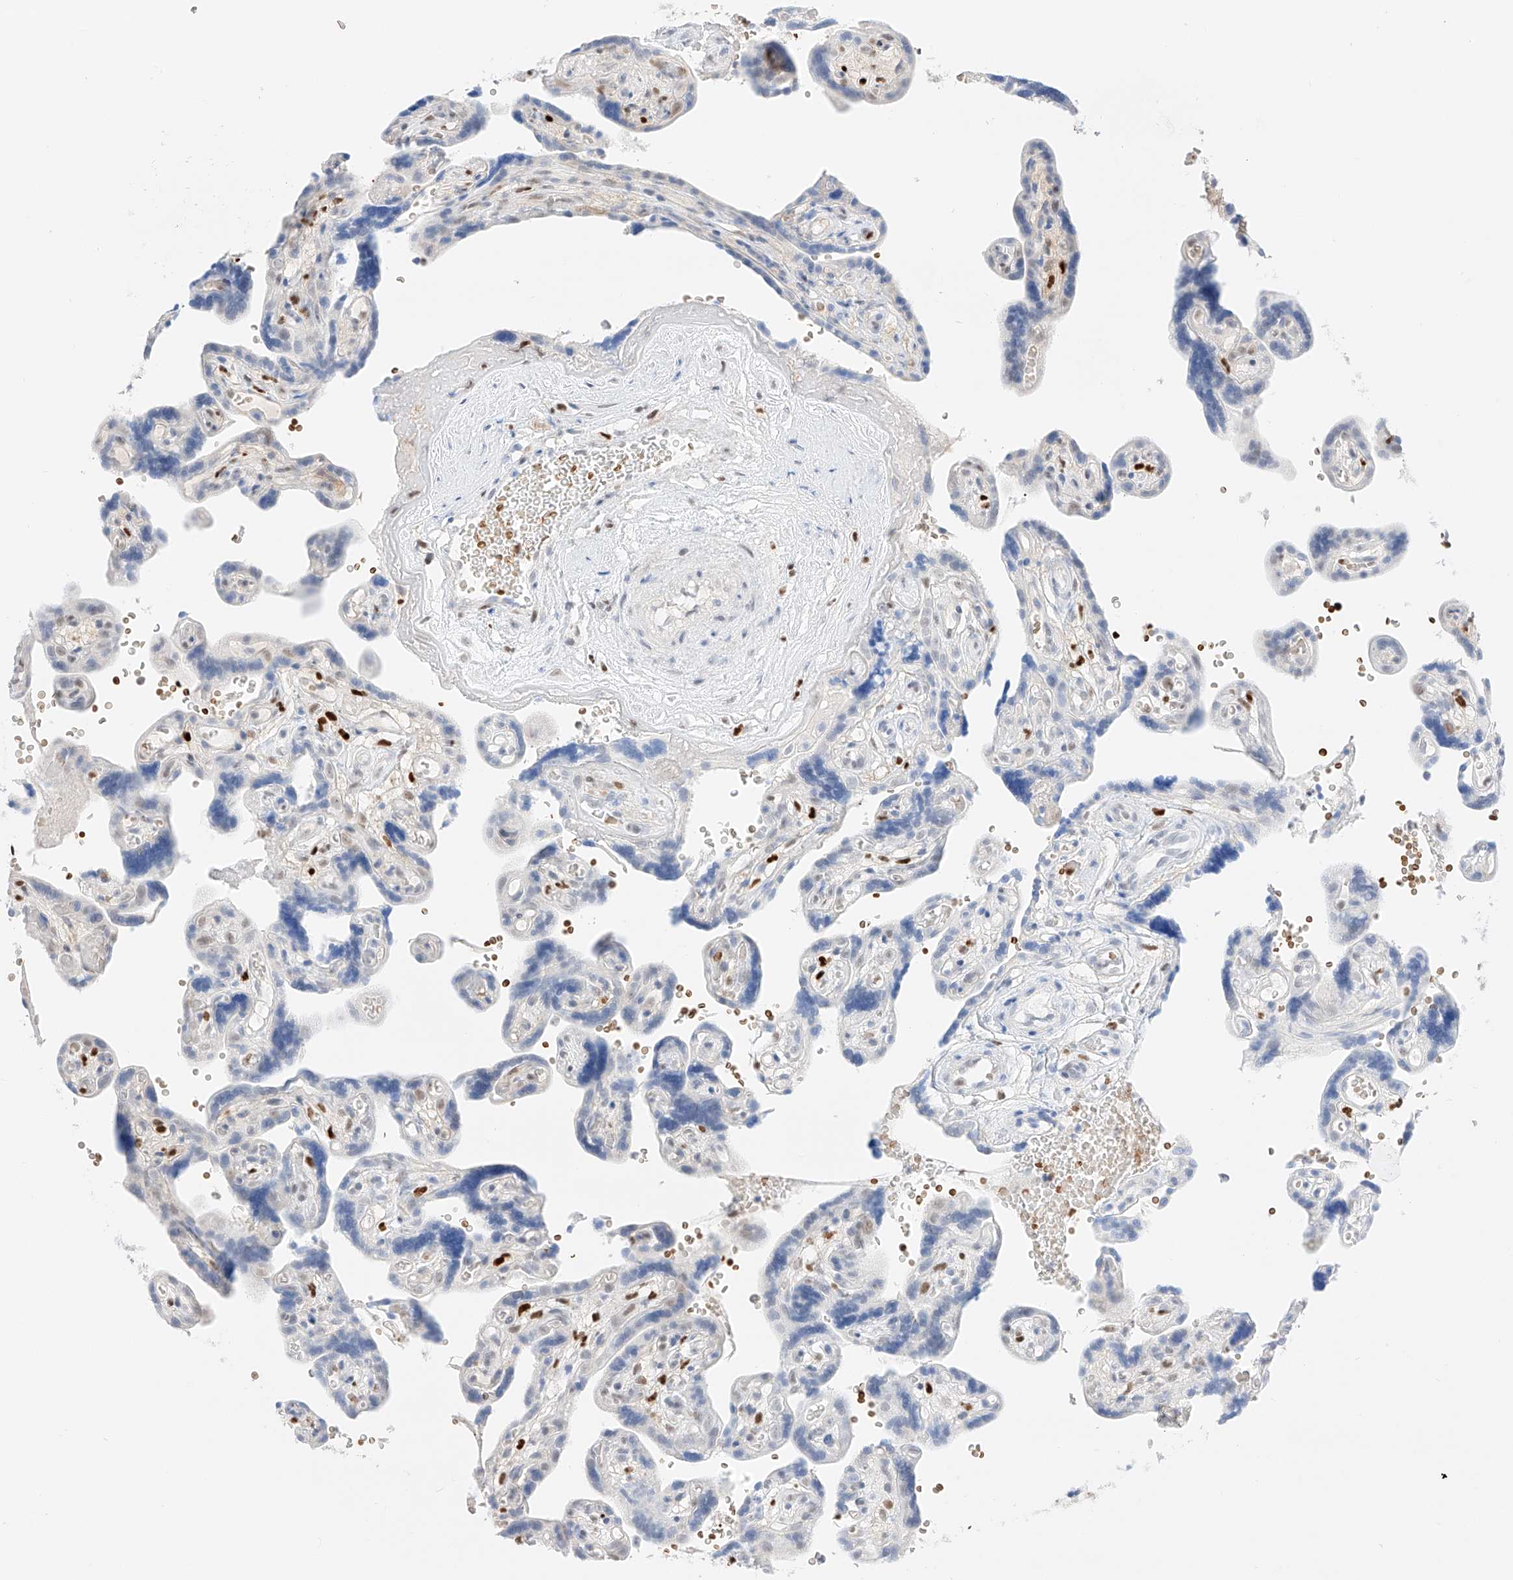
{"staining": {"intensity": "moderate", "quantity": ">75%", "location": "nuclear"}, "tissue": "placenta", "cell_type": "Decidual cells", "image_type": "normal", "snomed": [{"axis": "morphology", "description": "Normal tissue, NOS"}, {"axis": "topography", "description": "Placenta"}], "caption": "Immunohistochemistry (DAB (3,3'-diaminobenzidine)) staining of unremarkable human placenta exhibits moderate nuclear protein expression in approximately >75% of decidual cells.", "gene": "APIP", "patient": {"sex": "female", "age": 30}}